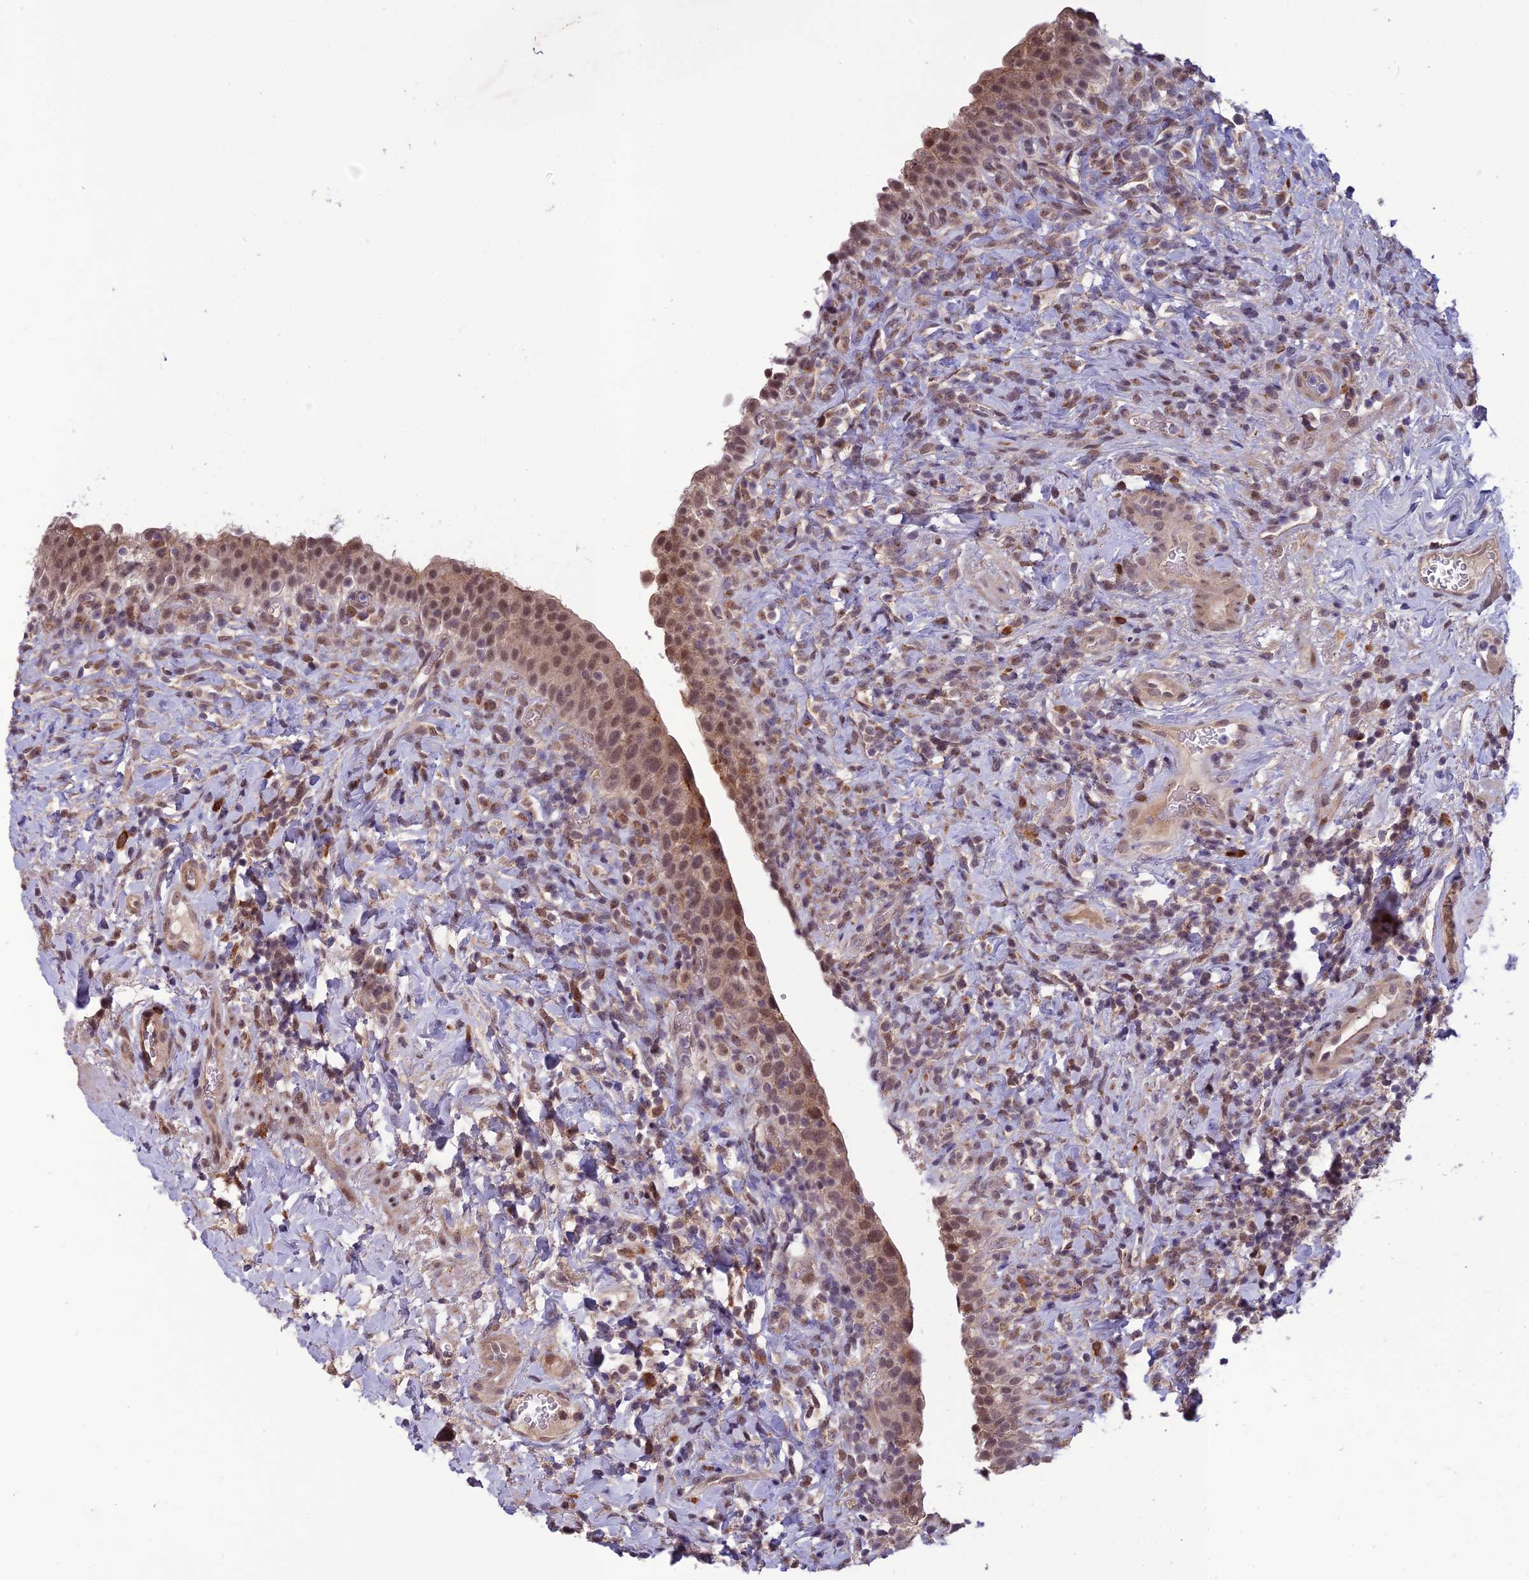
{"staining": {"intensity": "weak", "quantity": "25%-75%", "location": "cytoplasmic/membranous,nuclear"}, "tissue": "urinary bladder", "cell_type": "Urothelial cells", "image_type": "normal", "snomed": [{"axis": "morphology", "description": "Normal tissue, NOS"}, {"axis": "morphology", "description": "Inflammation, NOS"}, {"axis": "topography", "description": "Urinary bladder"}], "caption": "An immunohistochemistry image of benign tissue is shown. Protein staining in brown shows weak cytoplasmic/membranous,nuclear positivity in urinary bladder within urothelial cells. (DAB (3,3'-diaminobenzidine) = brown stain, brightfield microscopy at high magnification).", "gene": "FBRS", "patient": {"sex": "male", "age": 64}}